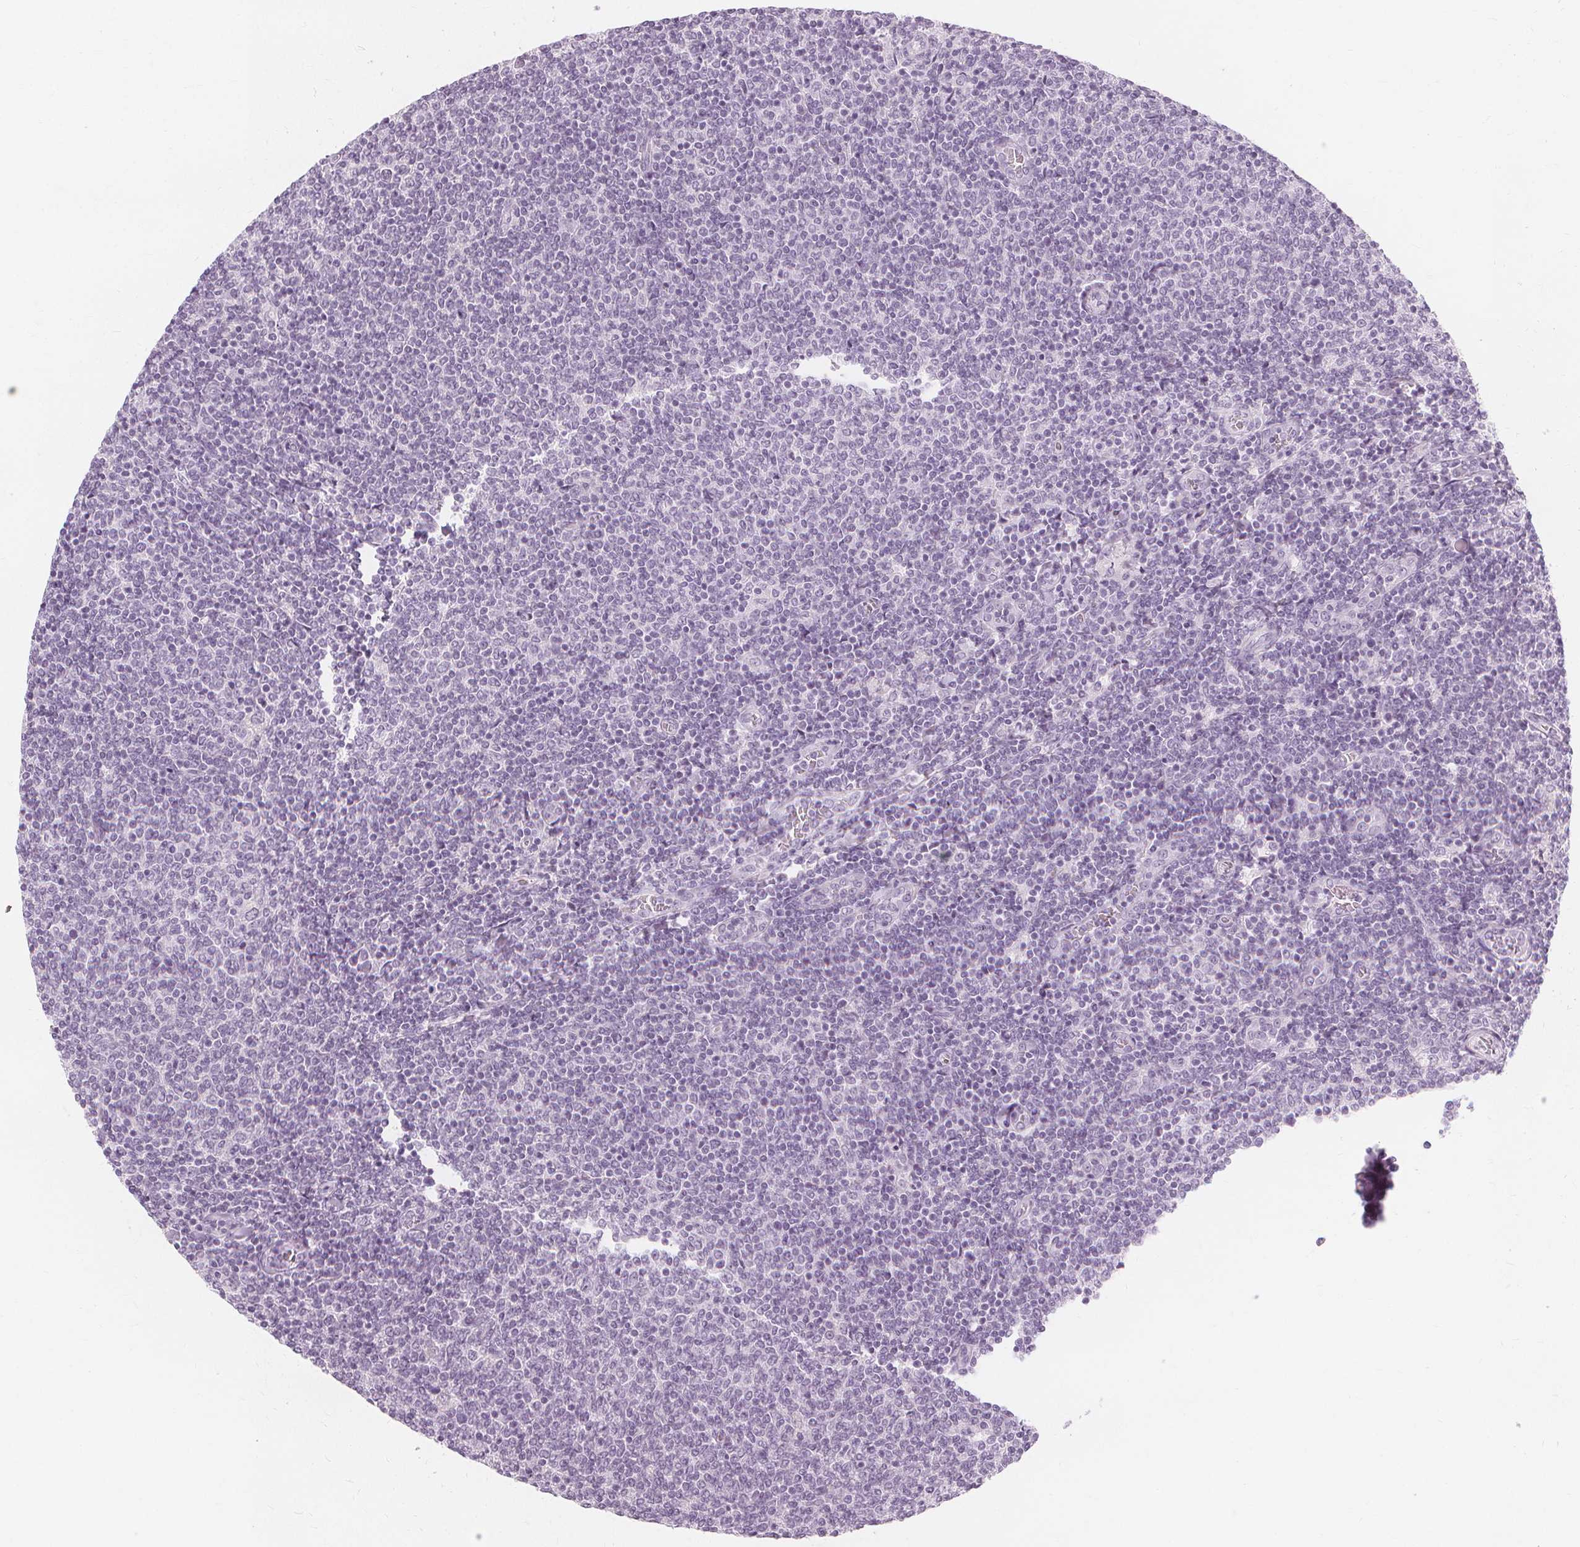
{"staining": {"intensity": "negative", "quantity": "none", "location": "none"}, "tissue": "lymphoma", "cell_type": "Tumor cells", "image_type": "cancer", "snomed": [{"axis": "morphology", "description": "Malignant lymphoma, non-Hodgkin's type, Low grade"}, {"axis": "topography", "description": "Lymph node"}], "caption": "A histopathology image of human lymphoma is negative for staining in tumor cells. (Stains: DAB immunohistochemistry with hematoxylin counter stain, Microscopy: brightfield microscopy at high magnification).", "gene": "TFF1", "patient": {"sex": "male", "age": 52}}